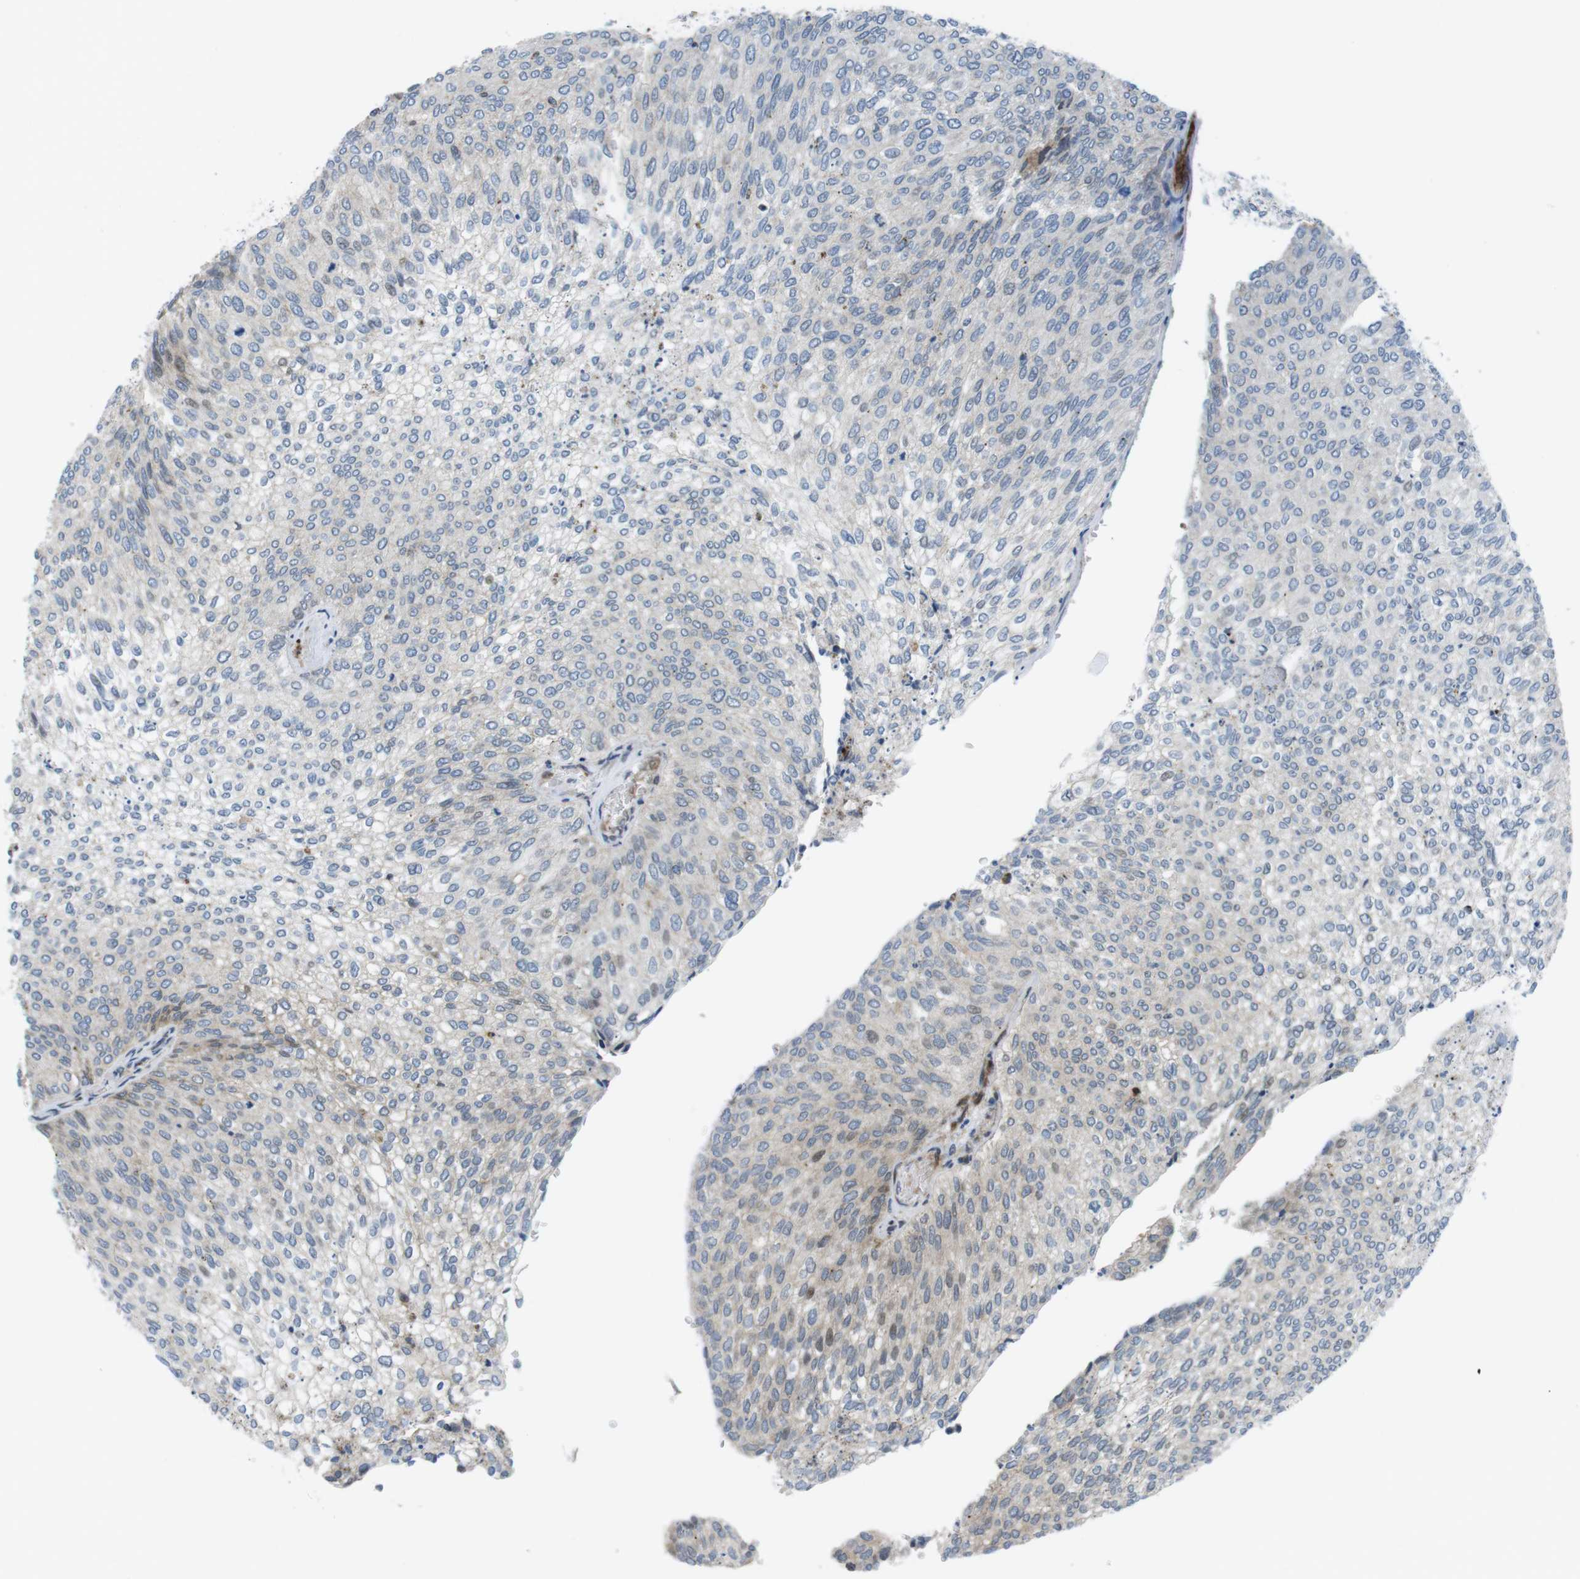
{"staining": {"intensity": "negative", "quantity": "none", "location": "none"}, "tissue": "urothelial cancer", "cell_type": "Tumor cells", "image_type": "cancer", "snomed": [{"axis": "morphology", "description": "Urothelial carcinoma, Low grade"}, {"axis": "topography", "description": "Urinary bladder"}], "caption": "A photomicrograph of low-grade urothelial carcinoma stained for a protein exhibits no brown staining in tumor cells.", "gene": "CUL7", "patient": {"sex": "female", "age": 79}}